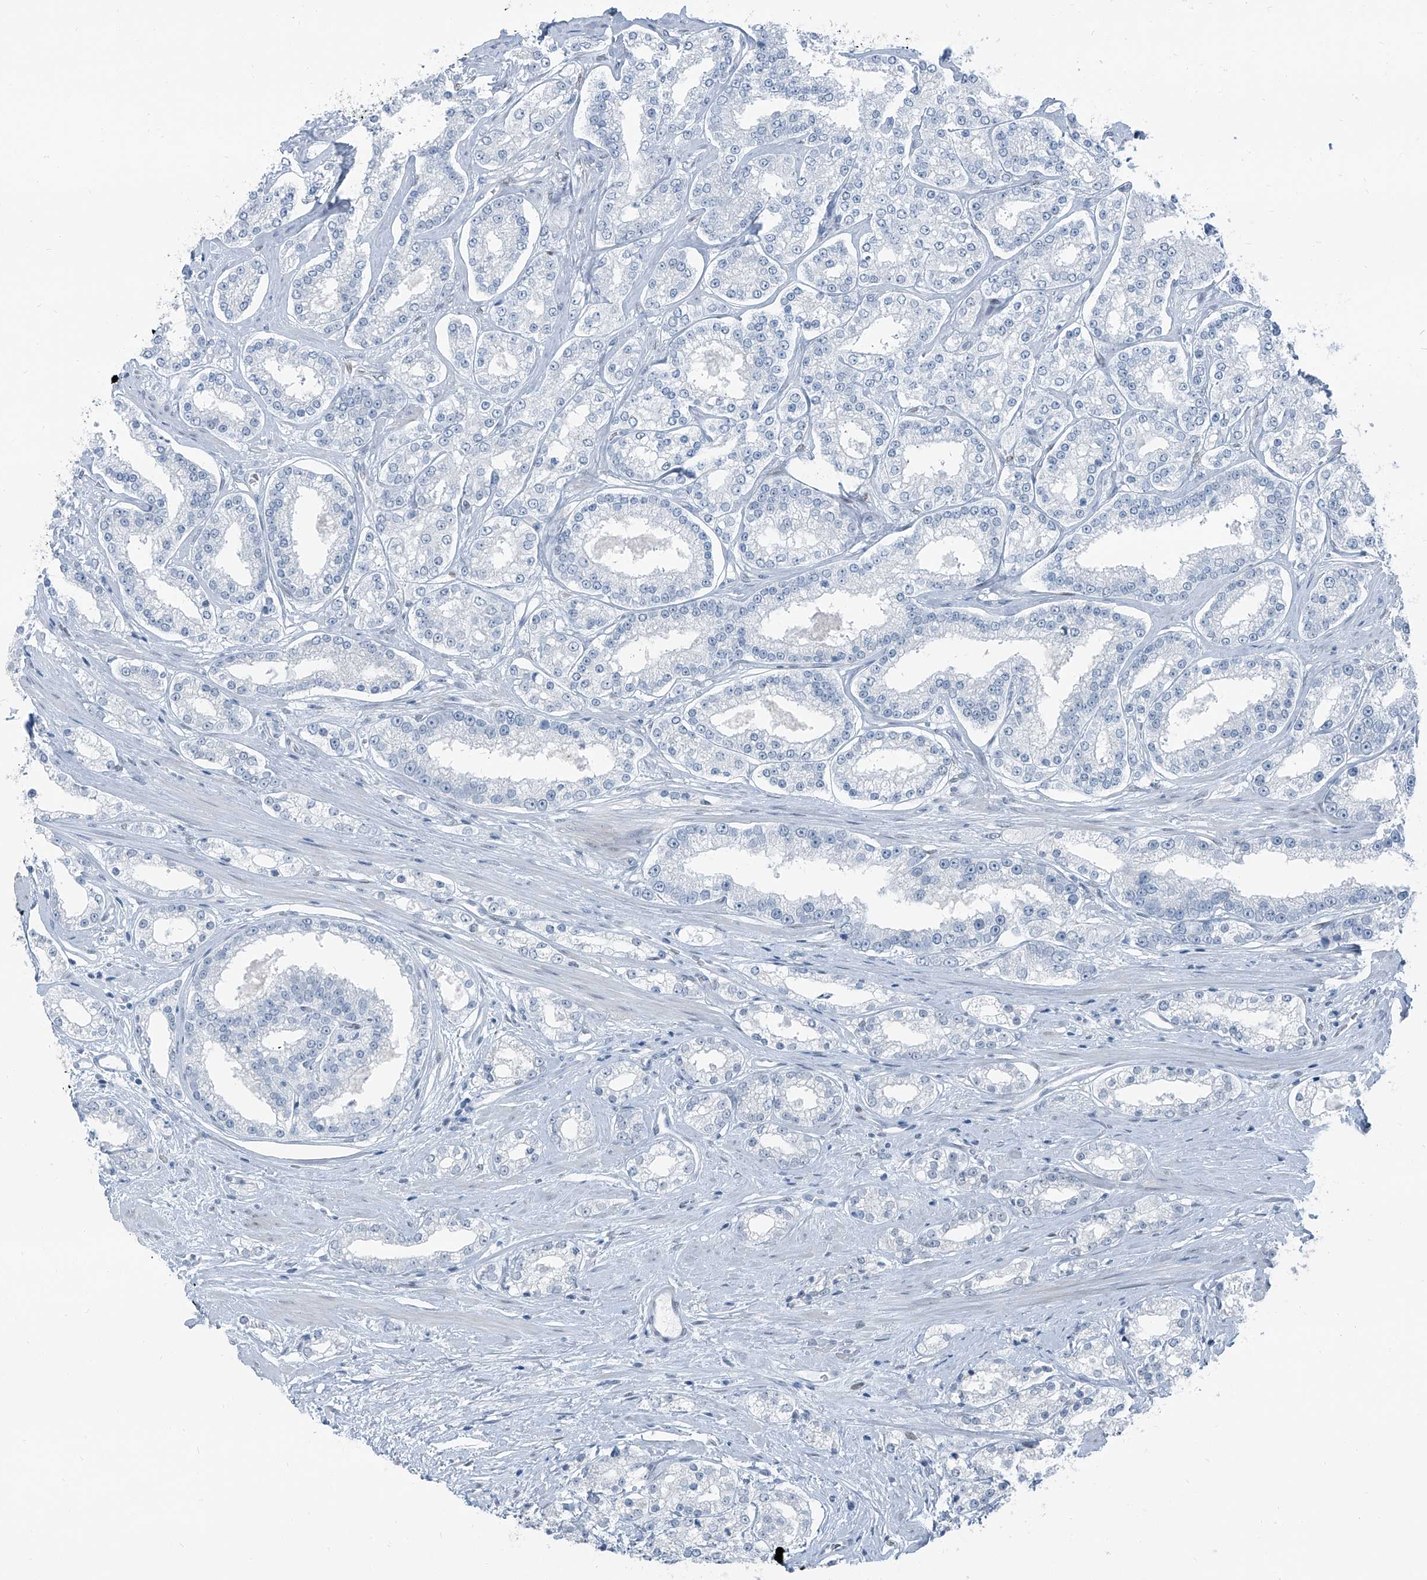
{"staining": {"intensity": "negative", "quantity": "none", "location": "none"}, "tissue": "prostate cancer", "cell_type": "Tumor cells", "image_type": "cancer", "snomed": [{"axis": "morphology", "description": "Normal tissue, NOS"}, {"axis": "morphology", "description": "Adenocarcinoma, High grade"}, {"axis": "topography", "description": "Prostate"}], "caption": "This image is of prostate cancer (adenocarcinoma (high-grade)) stained with immunohistochemistry (IHC) to label a protein in brown with the nuclei are counter-stained blue. There is no staining in tumor cells. (Brightfield microscopy of DAB immunohistochemistry (IHC) at high magnification).", "gene": "RGN", "patient": {"sex": "male", "age": 83}}